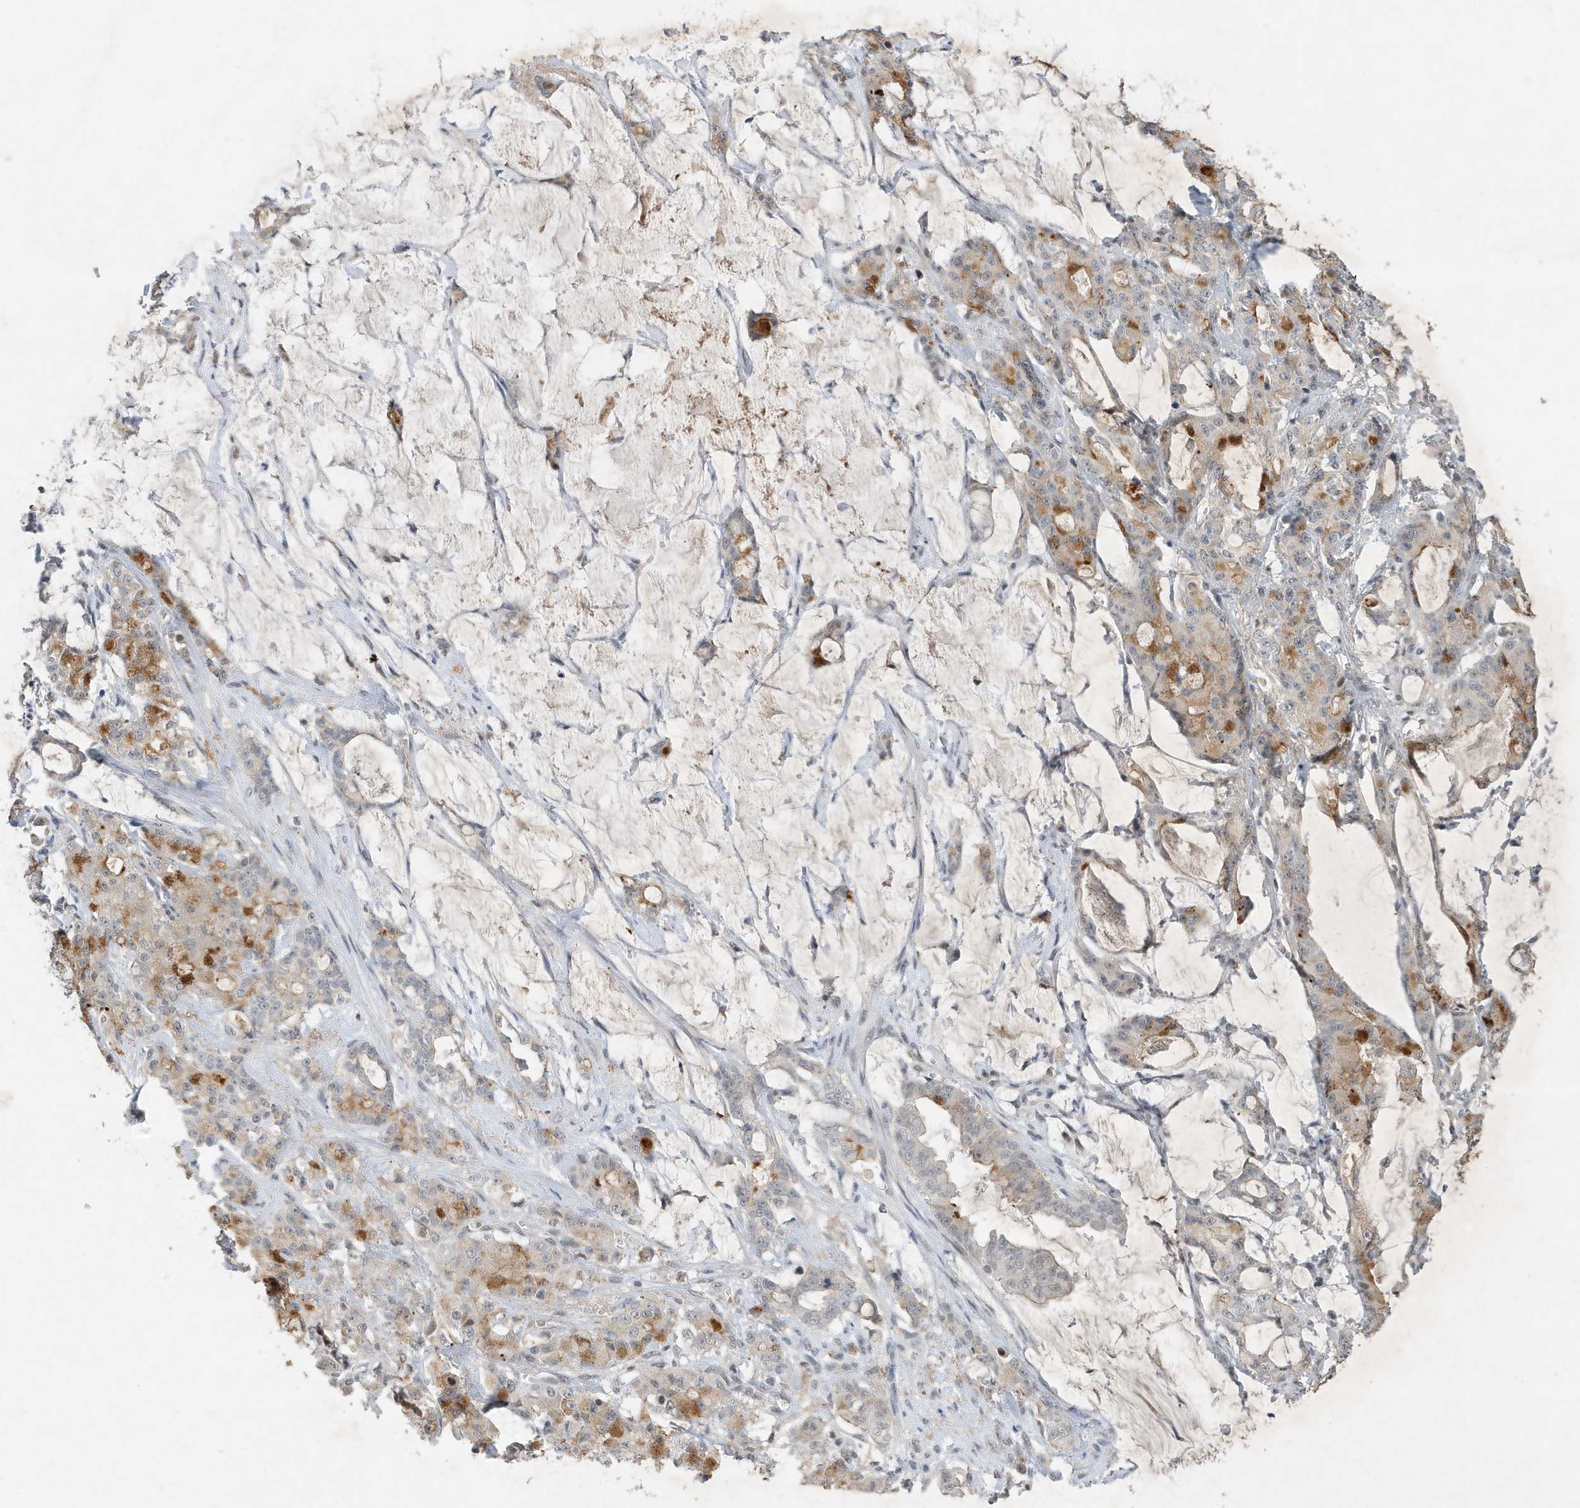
{"staining": {"intensity": "moderate", "quantity": "<25%", "location": "cytoplasmic/membranous"}, "tissue": "pancreatic cancer", "cell_type": "Tumor cells", "image_type": "cancer", "snomed": [{"axis": "morphology", "description": "Adenocarcinoma, NOS"}, {"axis": "topography", "description": "Pancreas"}], "caption": "Pancreatic adenocarcinoma tissue displays moderate cytoplasmic/membranous positivity in approximately <25% of tumor cells, visualized by immunohistochemistry.", "gene": "MAST3", "patient": {"sex": "female", "age": 73}}